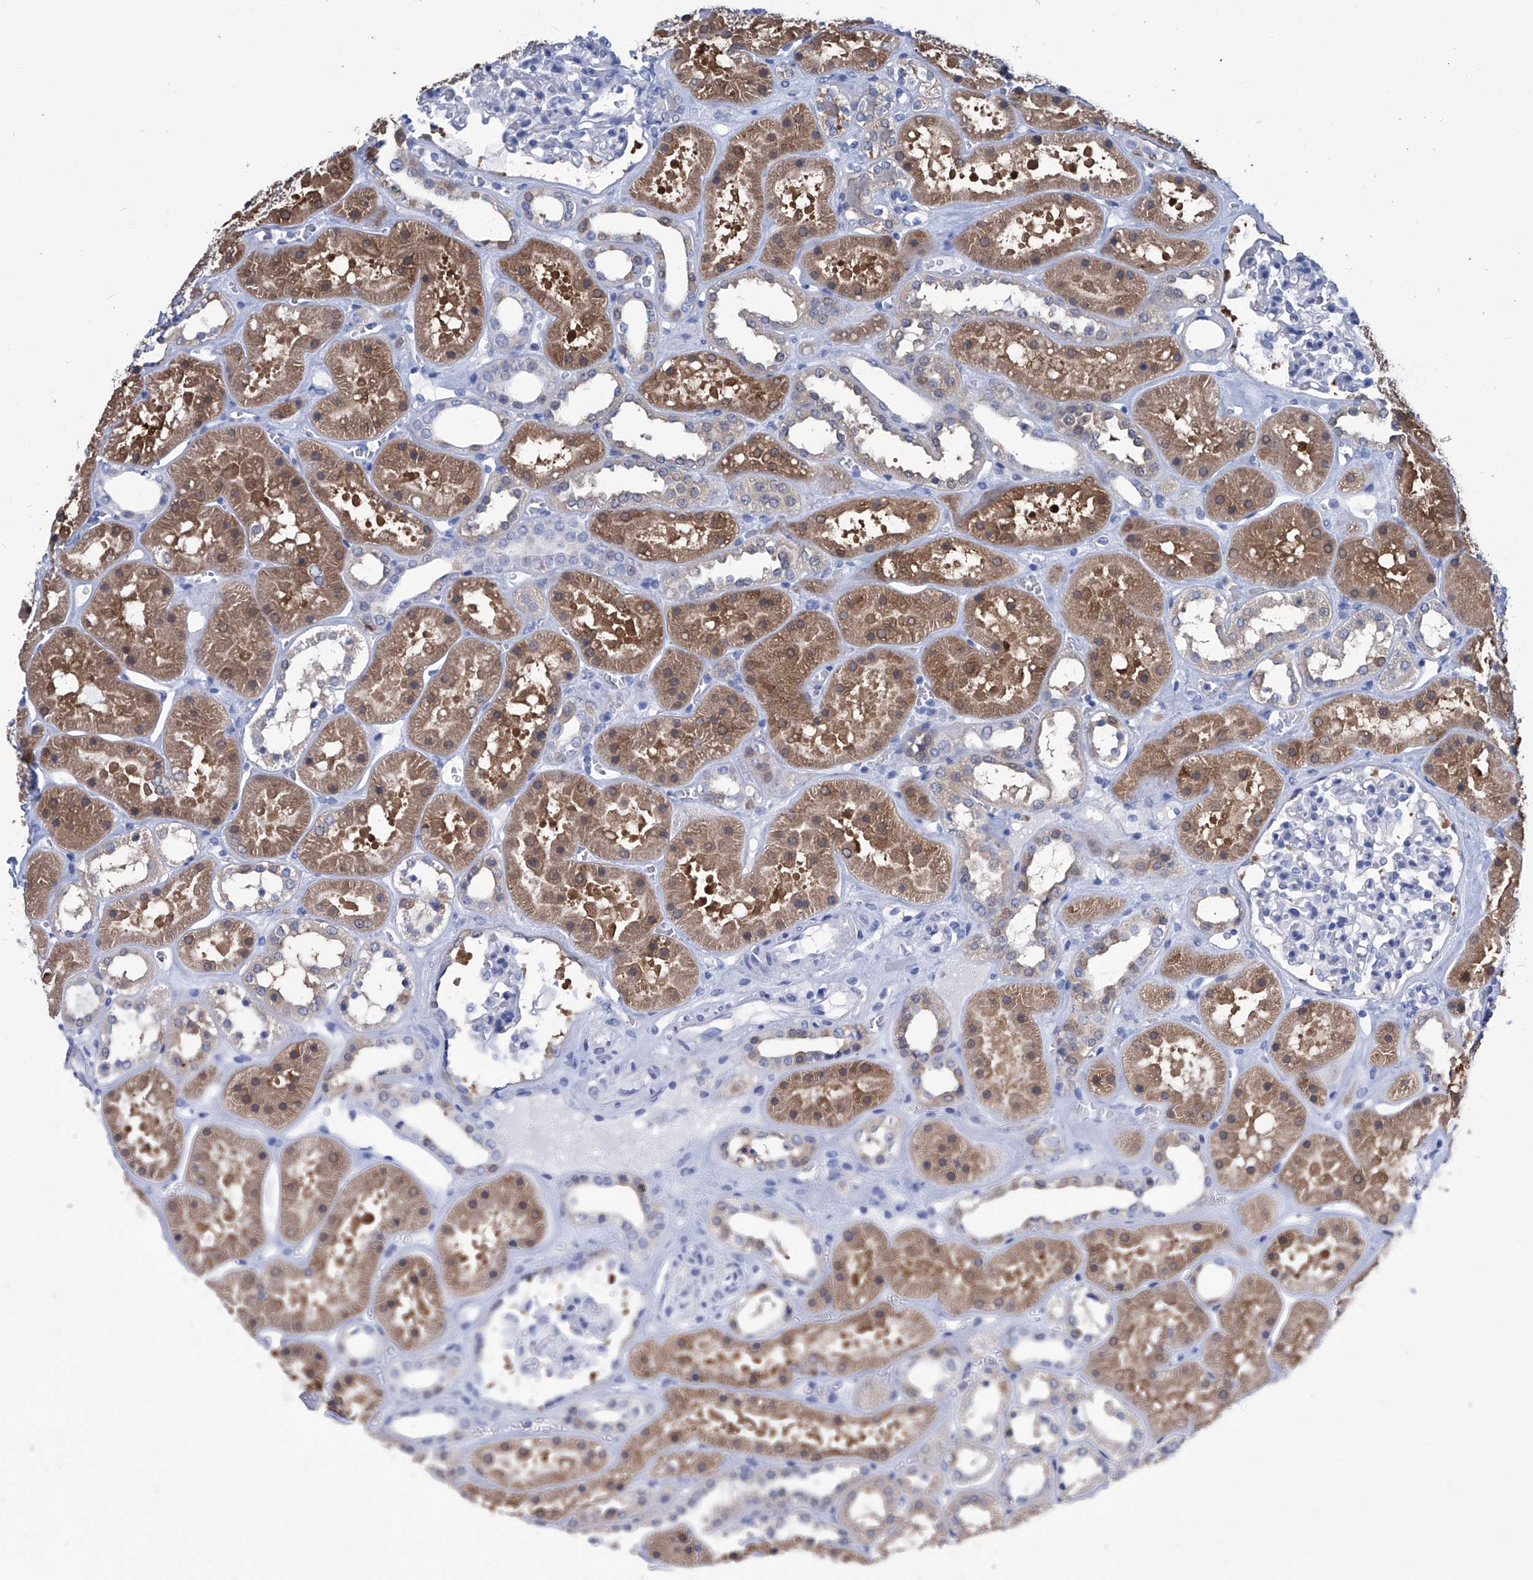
{"staining": {"intensity": "negative", "quantity": "none", "location": "none"}, "tissue": "kidney", "cell_type": "Cells in glomeruli", "image_type": "normal", "snomed": [{"axis": "morphology", "description": "Normal tissue, NOS"}, {"axis": "topography", "description": "Kidney"}], "caption": "IHC of normal kidney exhibits no staining in cells in glomeruli. The staining is performed using DAB brown chromogen with nuclei counter-stained in using hematoxylin.", "gene": "IMPA2", "patient": {"sex": "female", "age": 41}}